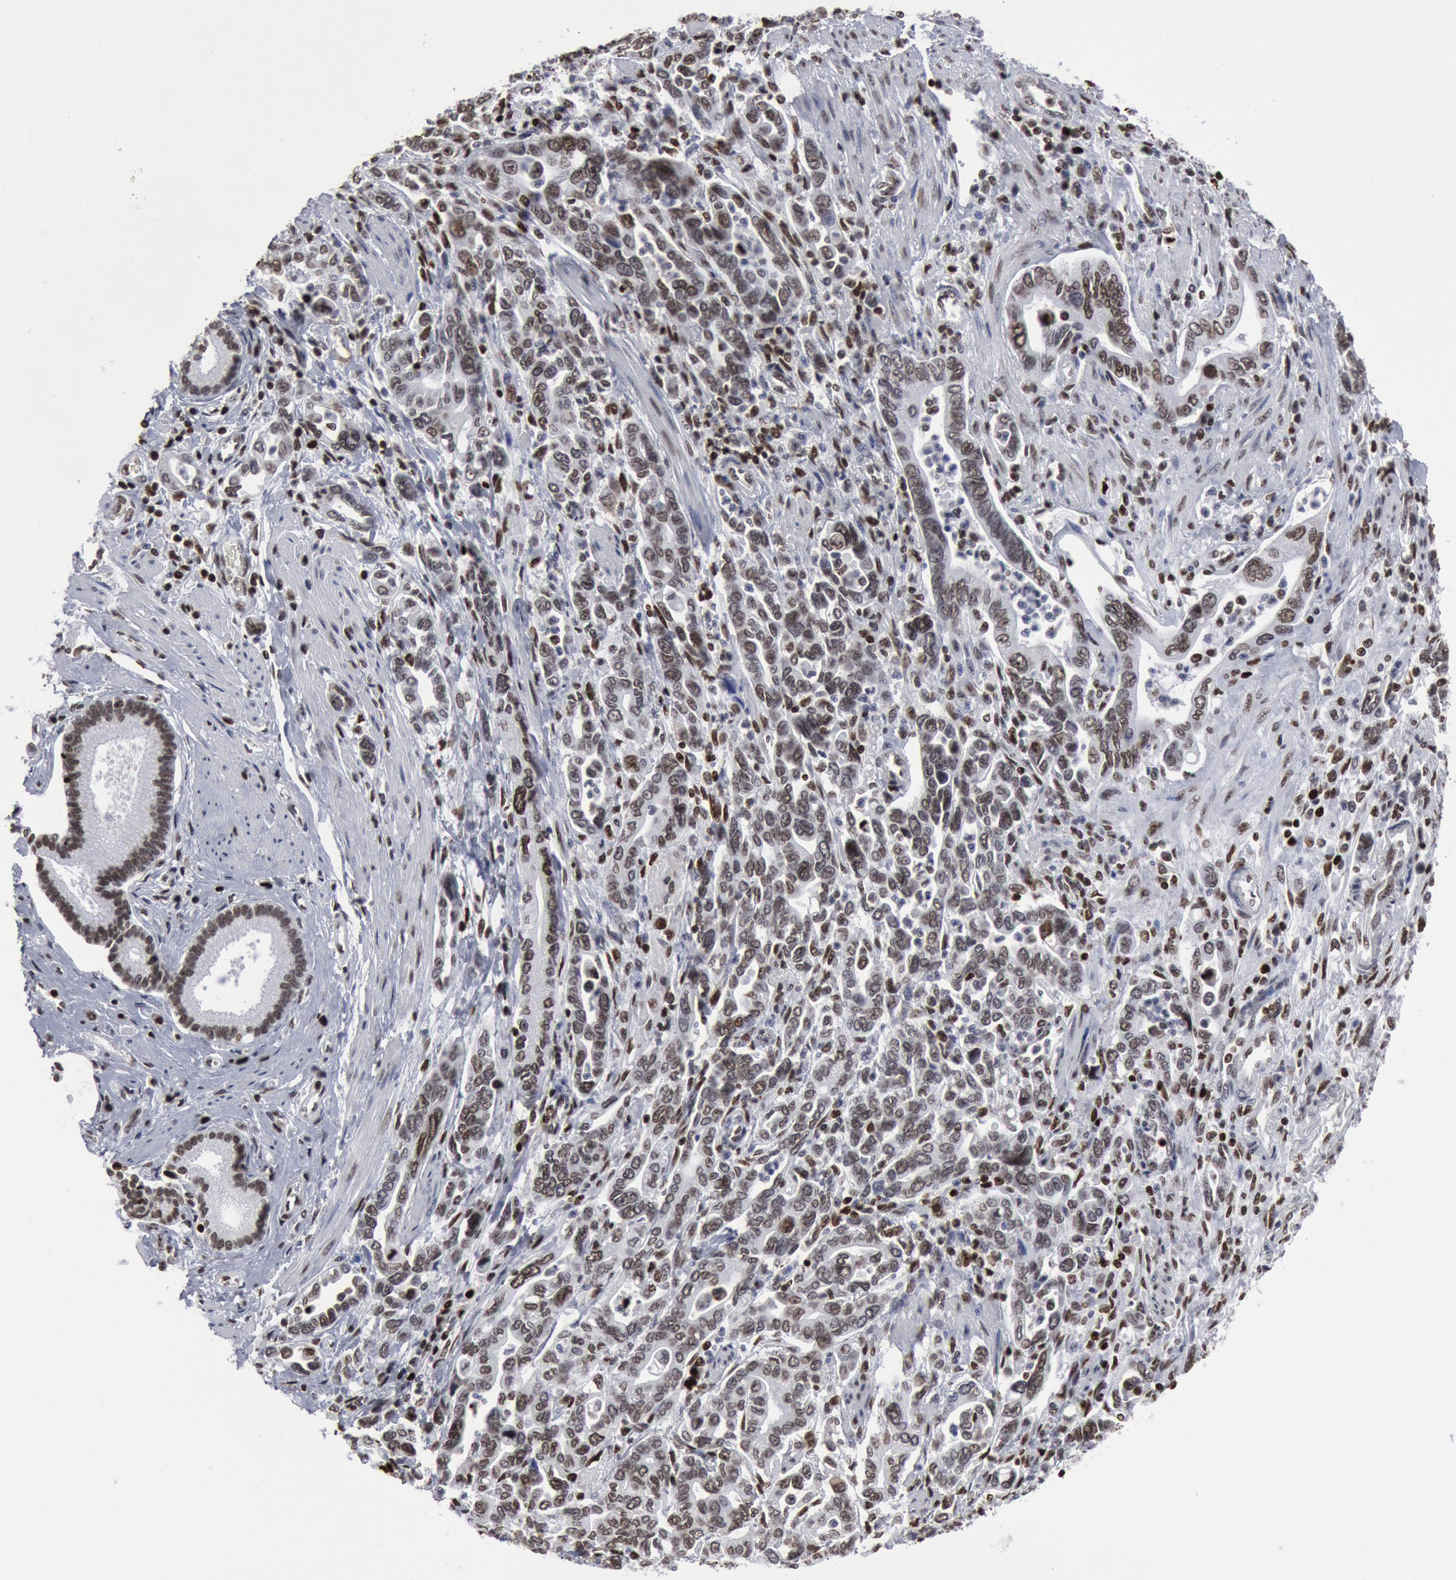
{"staining": {"intensity": "moderate", "quantity": "25%-75%", "location": "nuclear"}, "tissue": "pancreatic cancer", "cell_type": "Tumor cells", "image_type": "cancer", "snomed": [{"axis": "morphology", "description": "Adenocarcinoma, NOS"}, {"axis": "topography", "description": "Pancreas"}], "caption": "IHC histopathology image of human pancreatic cancer stained for a protein (brown), which displays medium levels of moderate nuclear positivity in approximately 25%-75% of tumor cells.", "gene": "SUB1", "patient": {"sex": "female", "age": 57}}